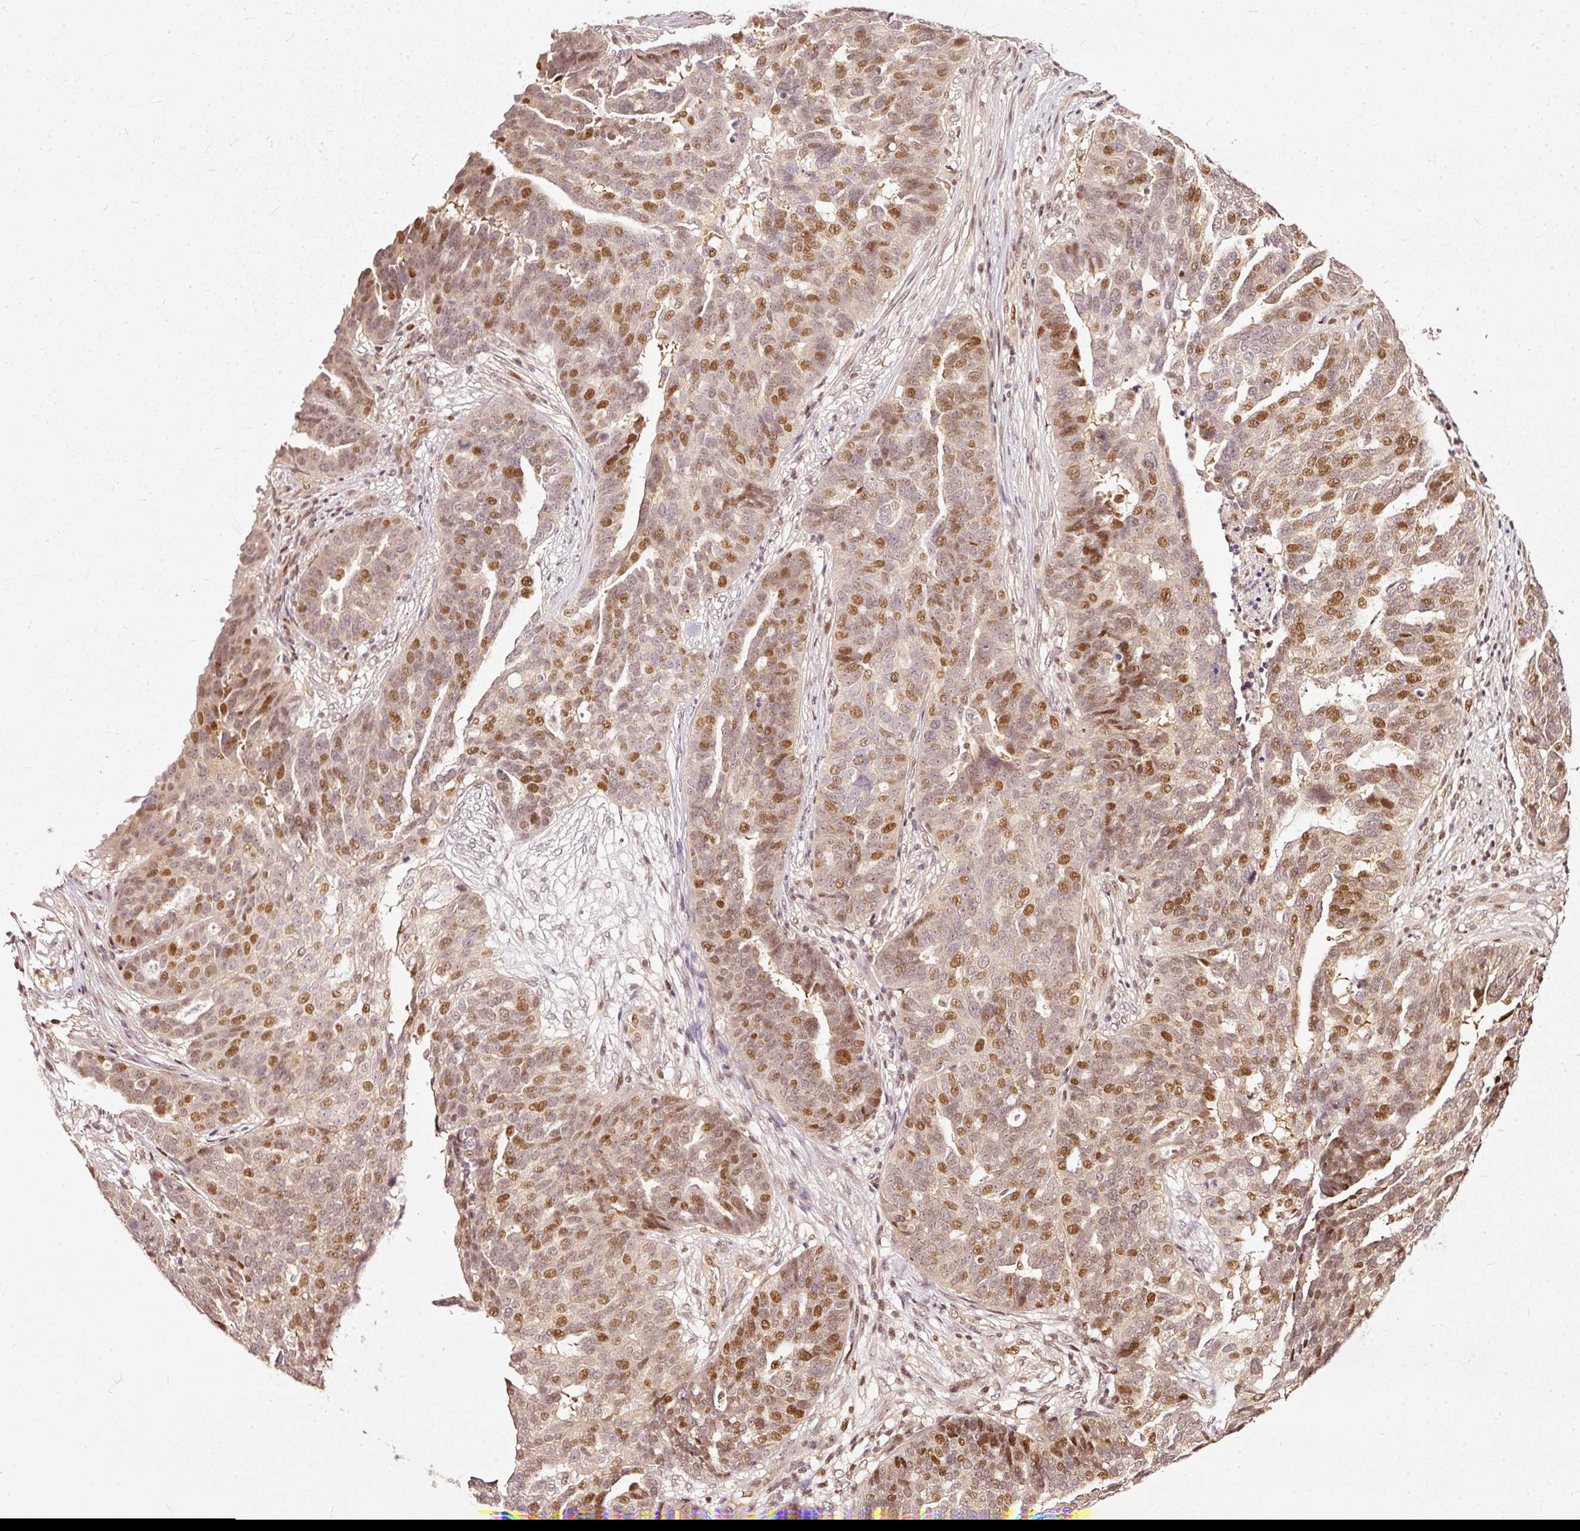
{"staining": {"intensity": "moderate", "quantity": ">75%", "location": "nuclear"}, "tissue": "ovarian cancer", "cell_type": "Tumor cells", "image_type": "cancer", "snomed": [{"axis": "morphology", "description": "Cystadenocarcinoma, serous, NOS"}, {"axis": "topography", "description": "Ovary"}], "caption": "Brown immunohistochemical staining in human ovarian serous cystadenocarcinoma exhibits moderate nuclear expression in about >75% of tumor cells.", "gene": "ZNF778", "patient": {"sex": "female", "age": 59}}